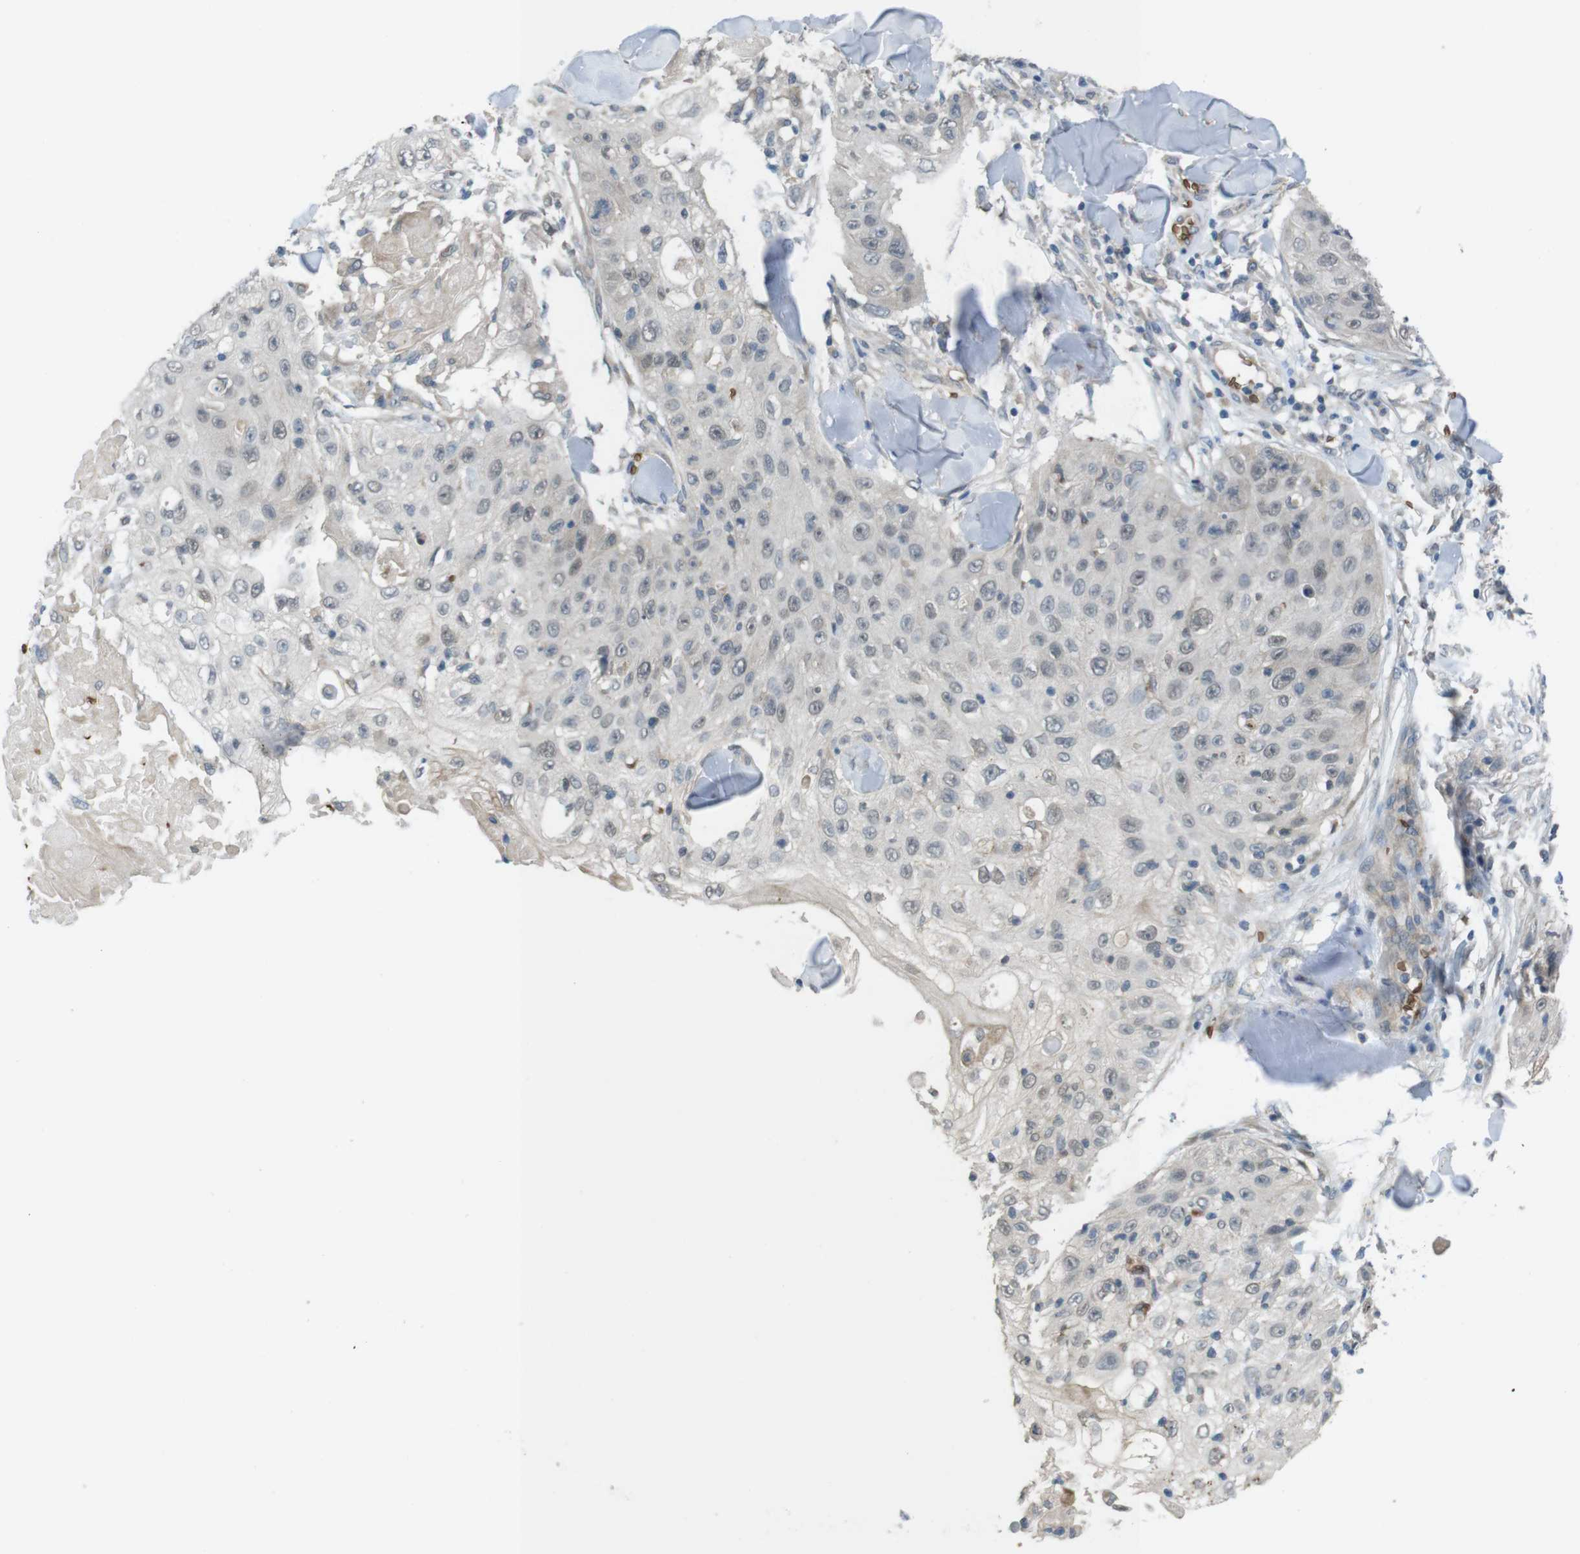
{"staining": {"intensity": "negative", "quantity": "none", "location": "none"}, "tissue": "skin cancer", "cell_type": "Tumor cells", "image_type": "cancer", "snomed": [{"axis": "morphology", "description": "Squamous cell carcinoma, NOS"}, {"axis": "topography", "description": "Skin"}], "caption": "High power microscopy photomicrograph of an IHC micrograph of skin squamous cell carcinoma, revealing no significant expression in tumor cells.", "gene": "GYPA", "patient": {"sex": "male", "age": 86}}